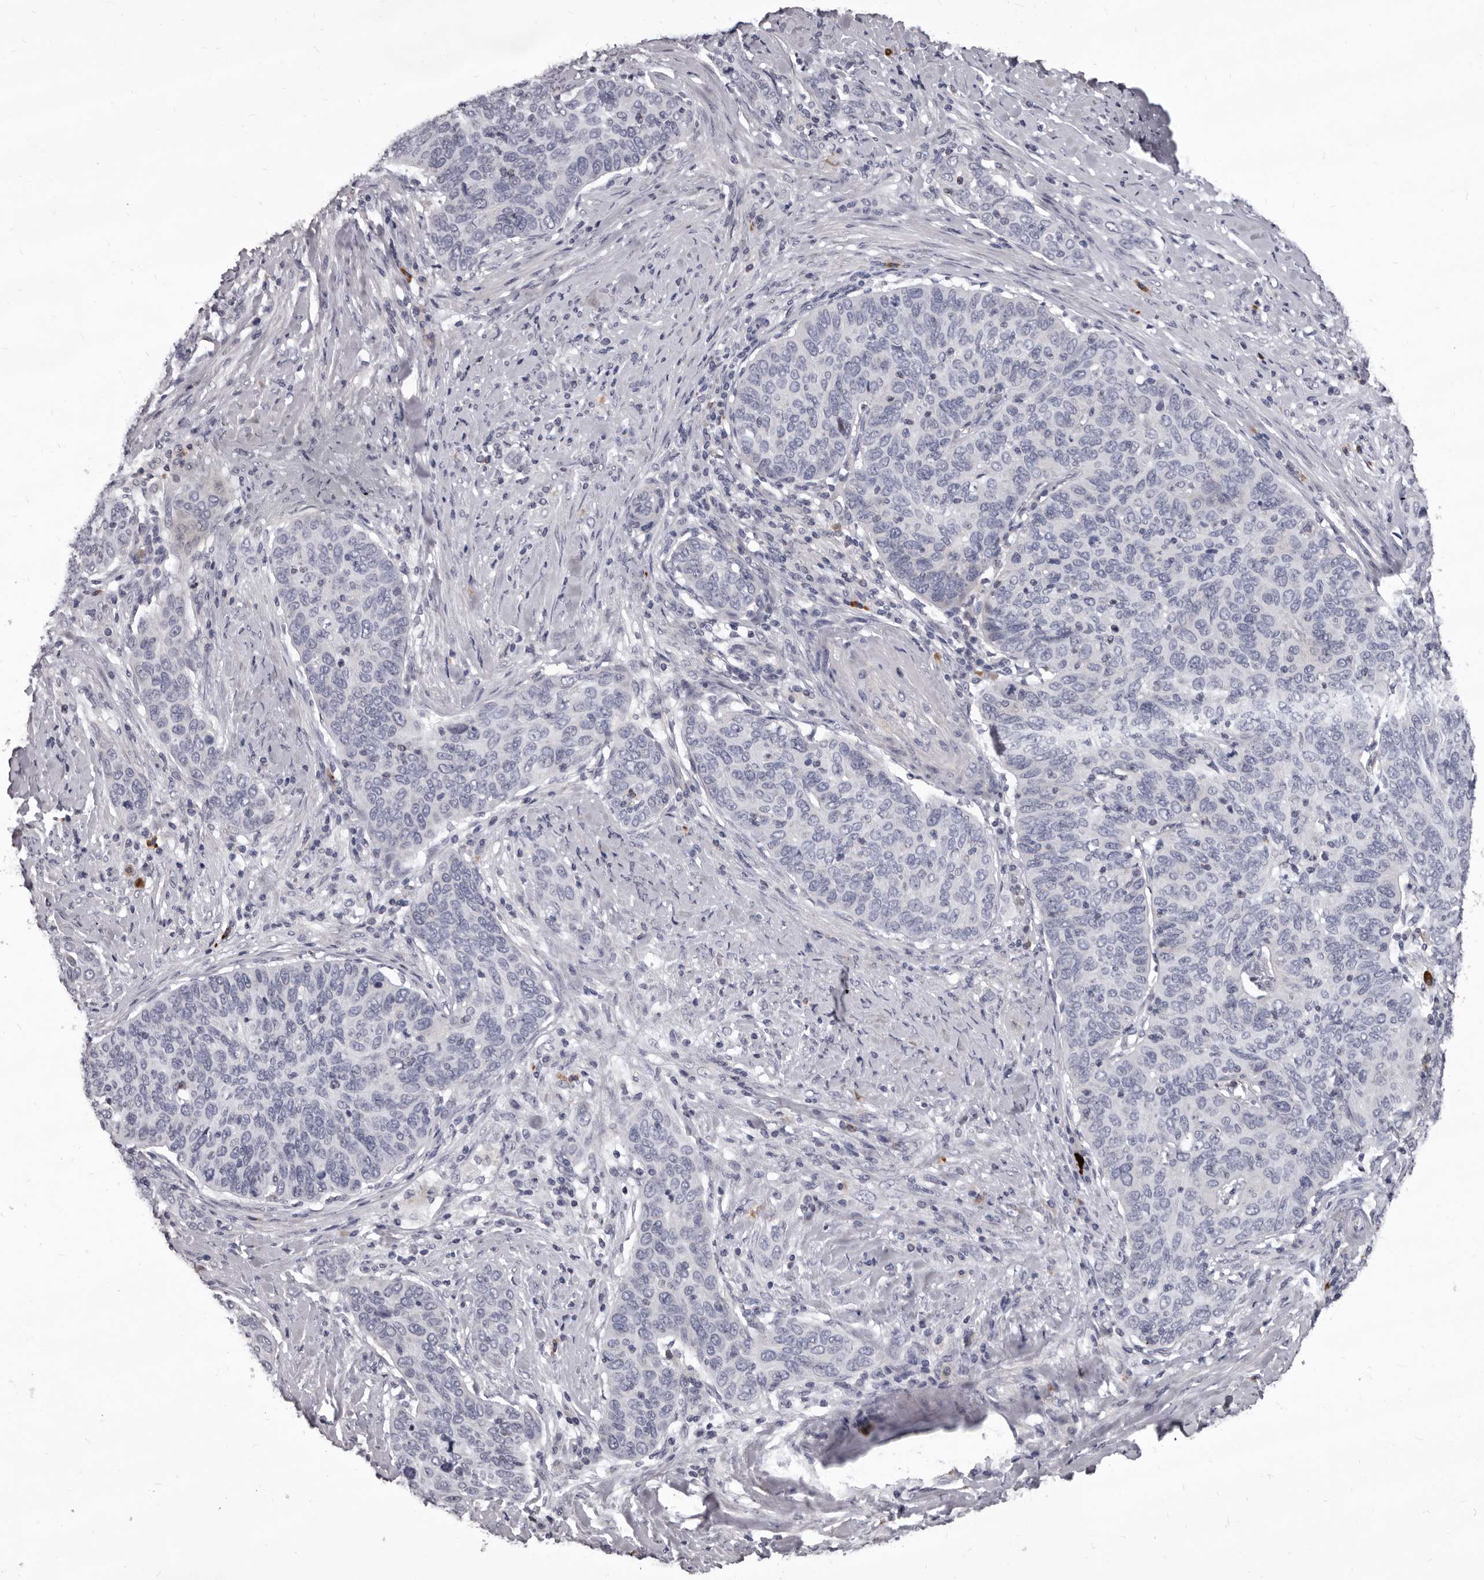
{"staining": {"intensity": "negative", "quantity": "none", "location": "none"}, "tissue": "cervical cancer", "cell_type": "Tumor cells", "image_type": "cancer", "snomed": [{"axis": "morphology", "description": "Squamous cell carcinoma, NOS"}, {"axis": "topography", "description": "Cervix"}], "caption": "This micrograph is of cervical squamous cell carcinoma stained with IHC to label a protein in brown with the nuclei are counter-stained blue. There is no expression in tumor cells.", "gene": "GZMH", "patient": {"sex": "female", "age": 60}}